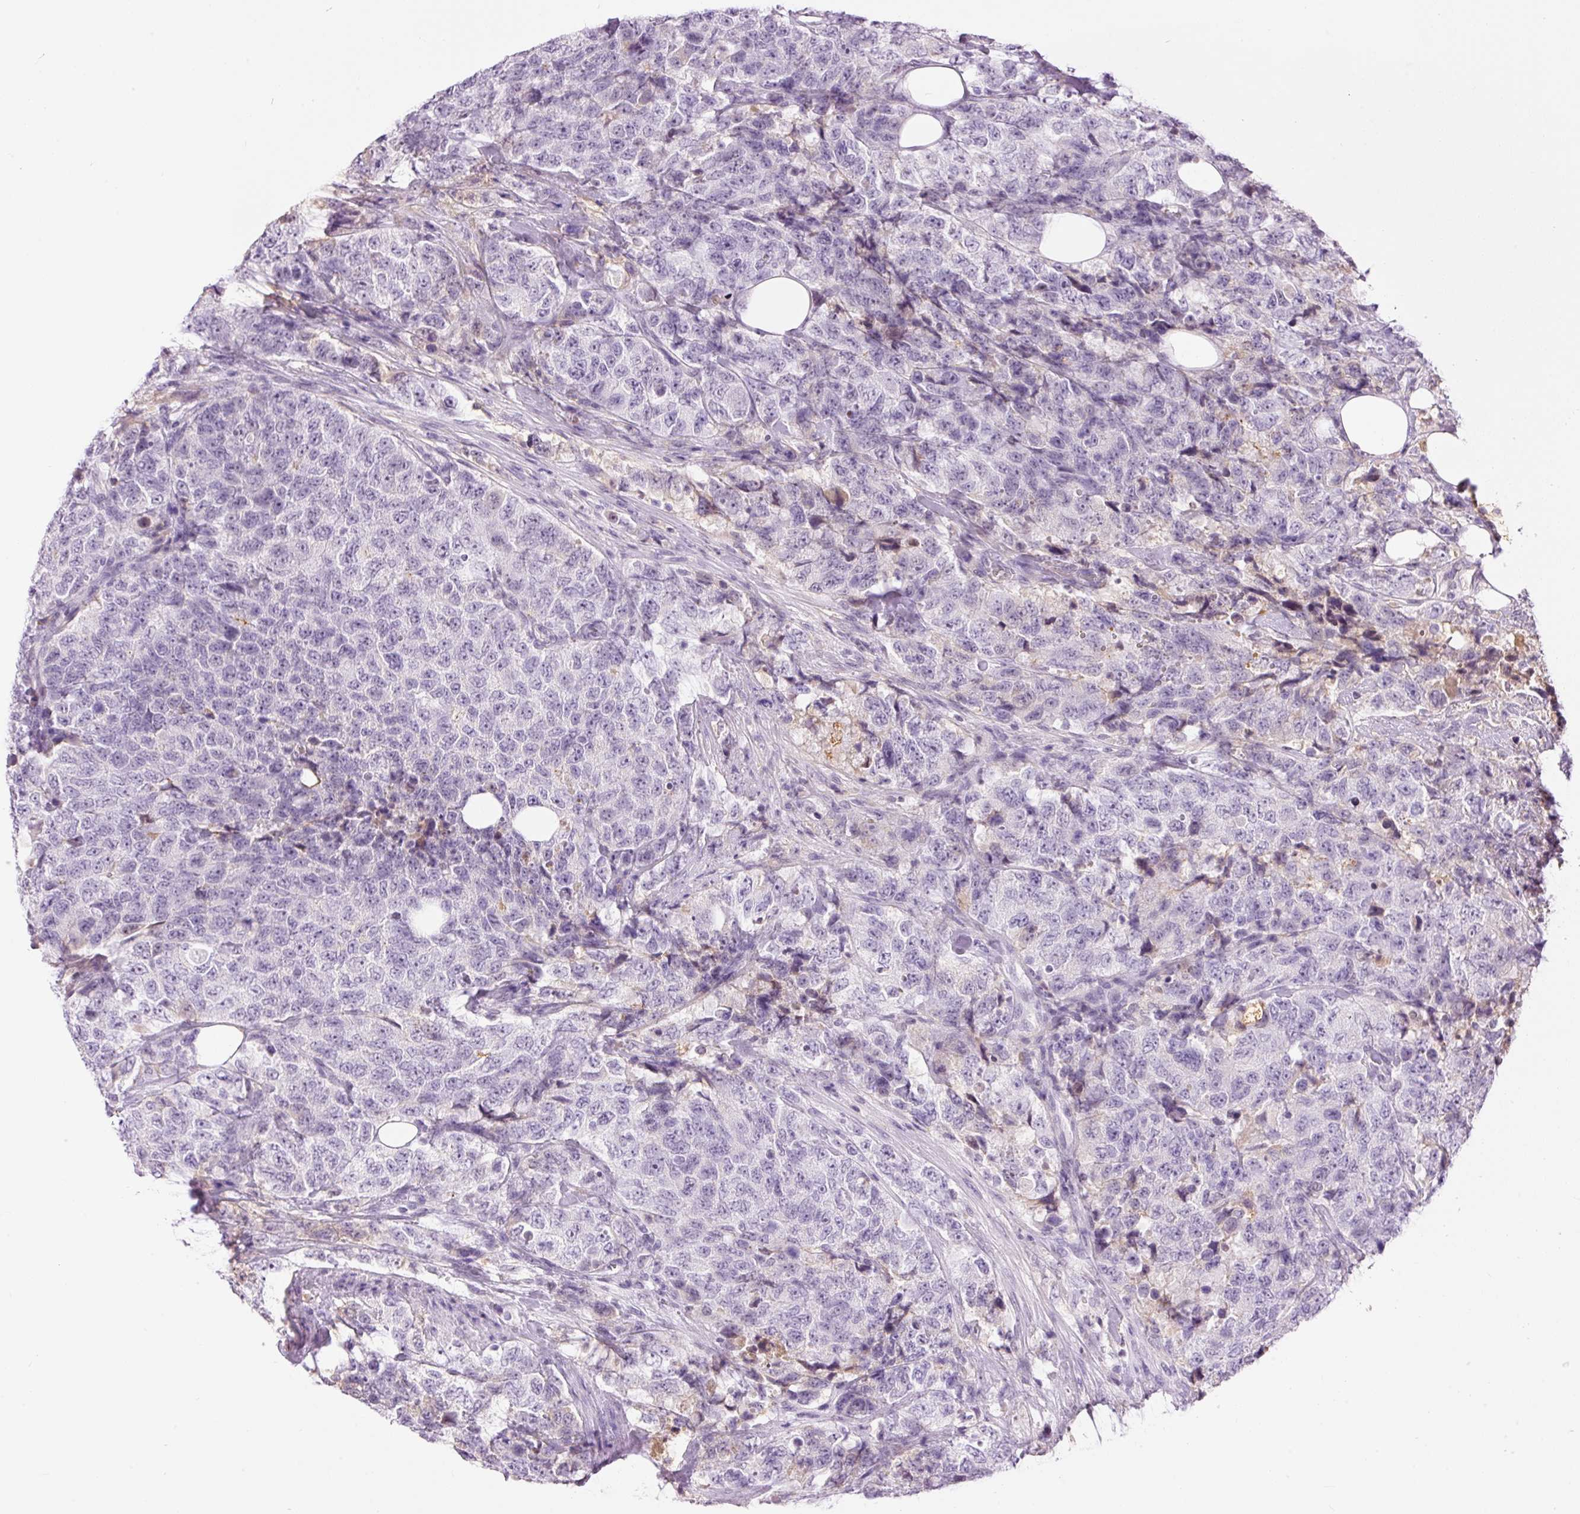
{"staining": {"intensity": "negative", "quantity": "none", "location": "none"}, "tissue": "urothelial cancer", "cell_type": "Tumor cells", "image_type": "cancer", "snomed": [{"axis": "morphology", "description": "Urothelial carcinoma, High grade"}, {"axis": "topography", "description": "Urinary bladder"}], "caption": "High power microscopy photomicrograph of an immunohistochemistry photomicrograph of urothelial cancer, revealing no significant positivity in tumor cells.", "gene": "PRPF38B", "patient": {"sex": "female", "age": 78}}